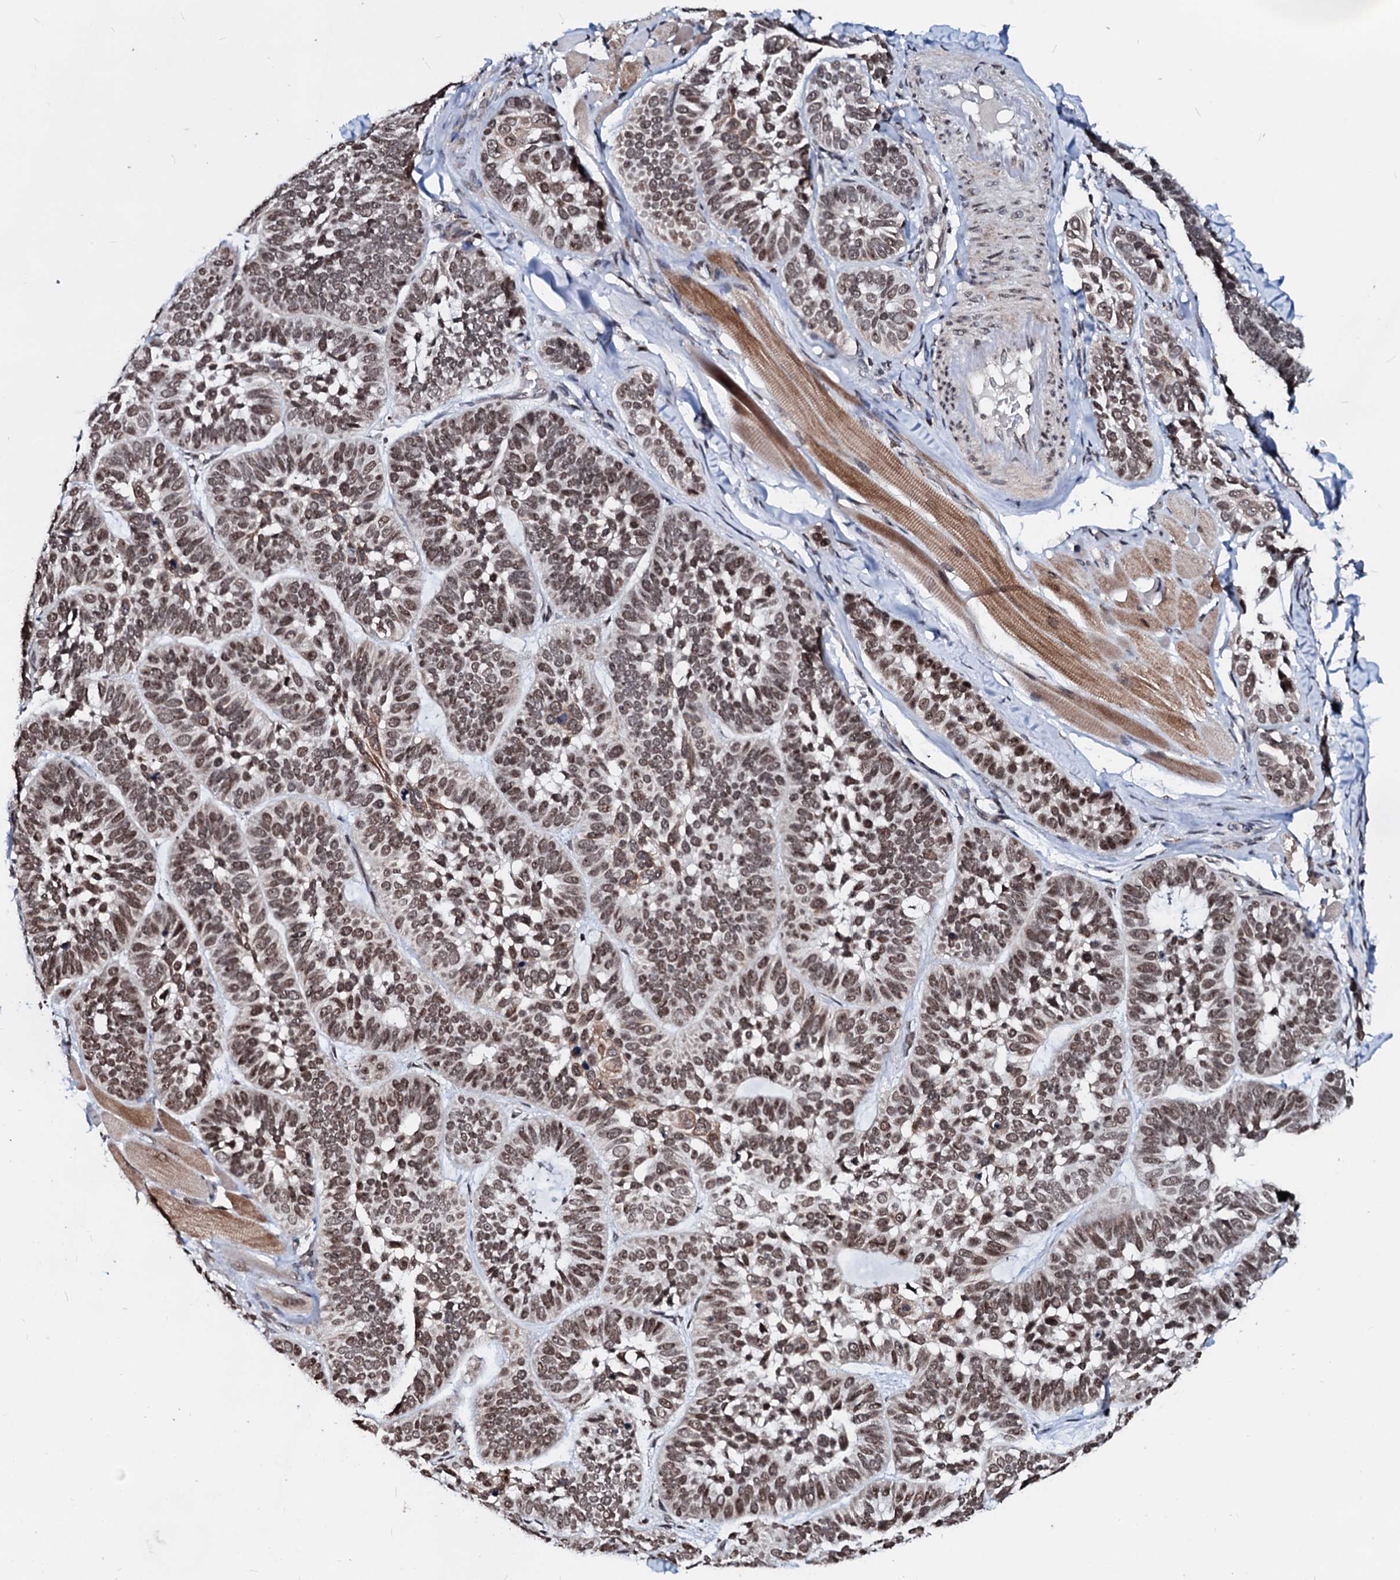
{"staining": {"intensity": "moderate", "quantity": ">75%", "location": "nuclear"}, "tissue": "skin cancer", "cell_type": "Tumor cells", "image_type": "cancer", "snomed": [{"axis": "morphology", "description": "Basal cell carcinoma"}, {"axis": "topography", "description": "Skin"}], "caption": "IHC image of neoplastic tissue: human skin cancer stained using immunohistochemistry (IHC) demonstrates medium levels of moderate protein expression localized specifically in the nuclear of tumor cells, appearing as a nuclear brown color.", "gene": "LSM11", "patient": {"sex": "male", "age": 62}}